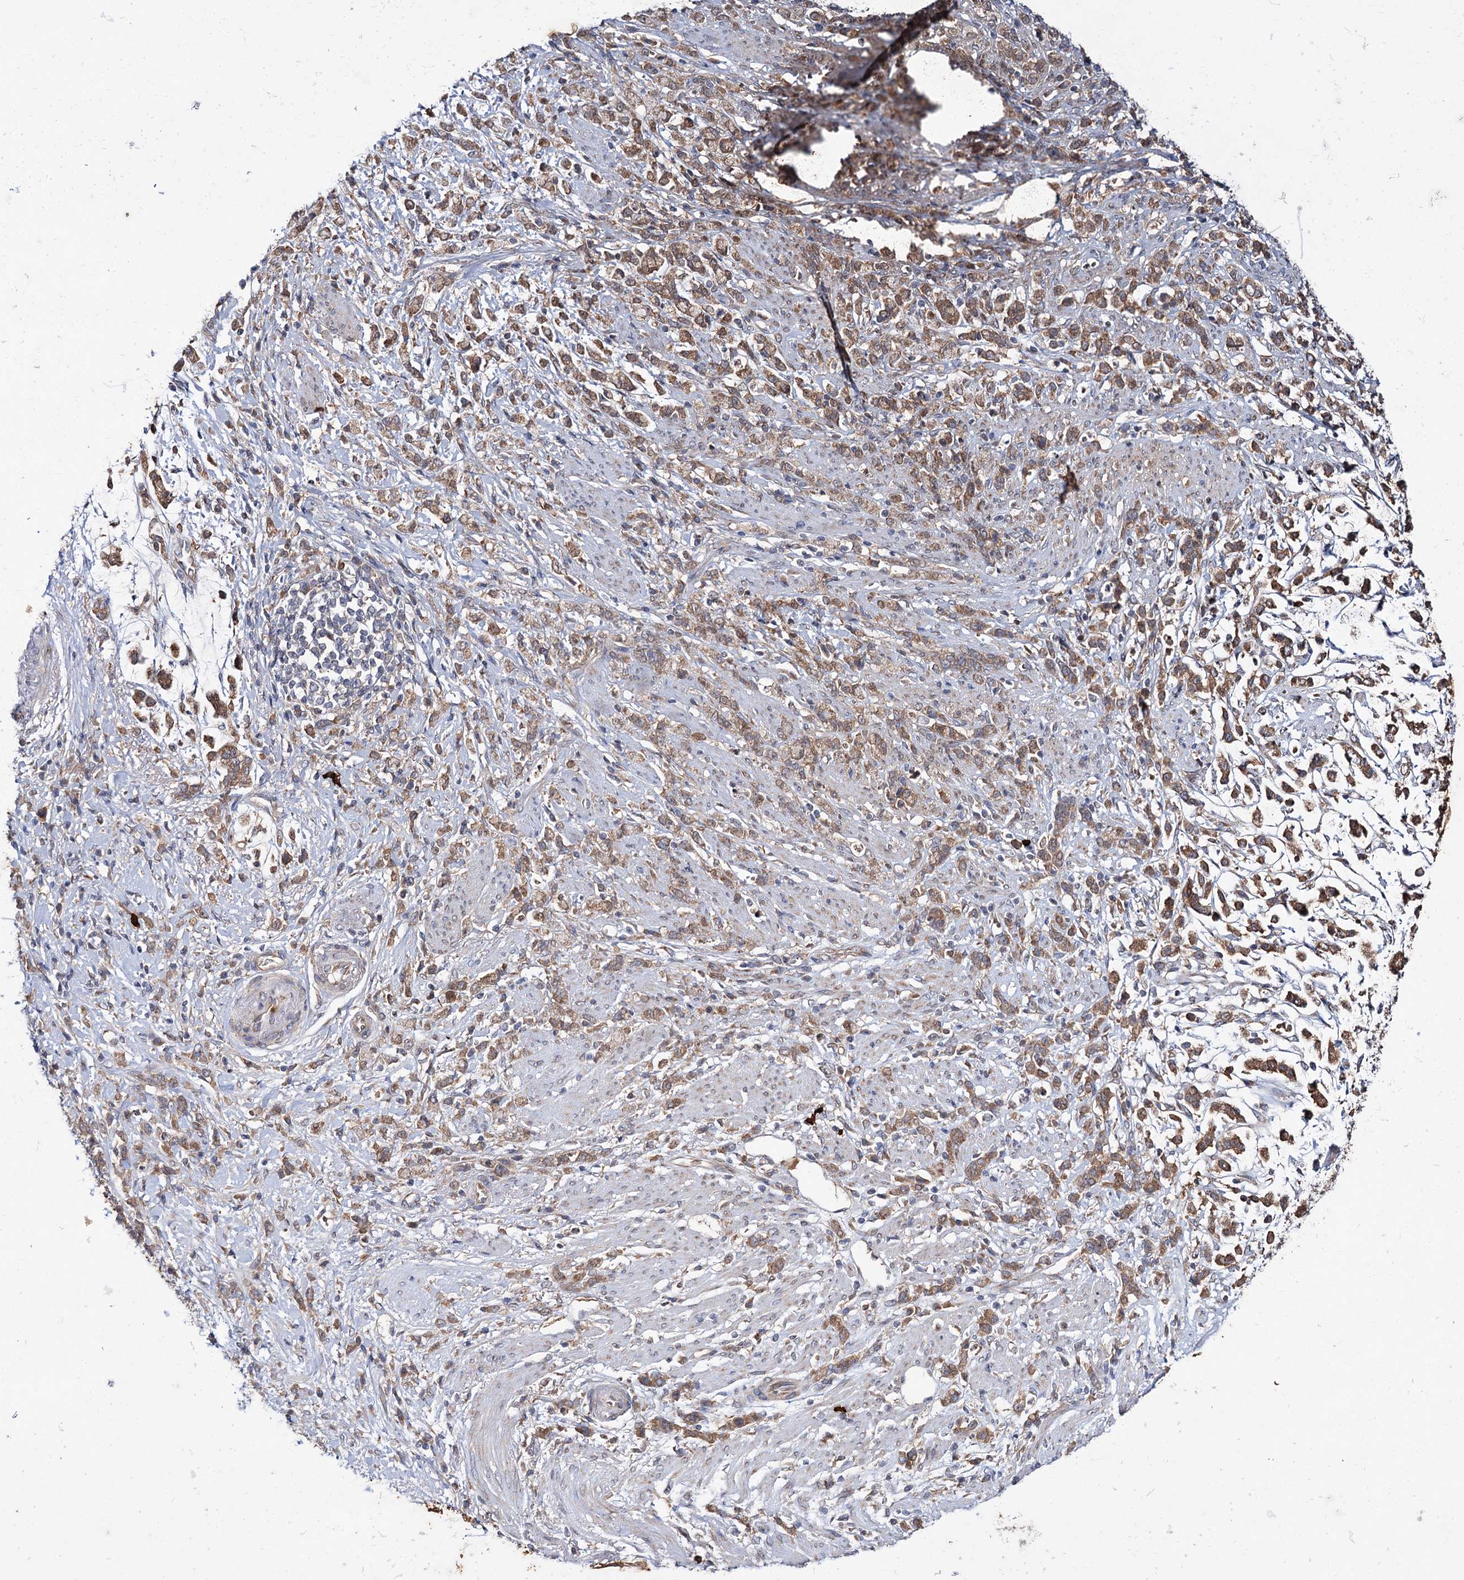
{"staining": {"intensity": "moderate", "quantity": ">75%", "location": "cytoplasmic/membranous"}, "tissue": "stomach cancer", "cell_type": "Tumor cells", "image_type": "cancer", "snomed": [{"axis": "morphology", "description": "Adenocarcinoma, NOS"}, {"axis": "topography", "description": "Stomach"}], "caption": "Tumor cells exhibit medium levels of moderate cytoplasmic/membranous staining in about >75% of cells in stomach cancer (adenocarcinoma).", "gene": "PTPN3", "patient": {"sex": "female", "age": 60}}